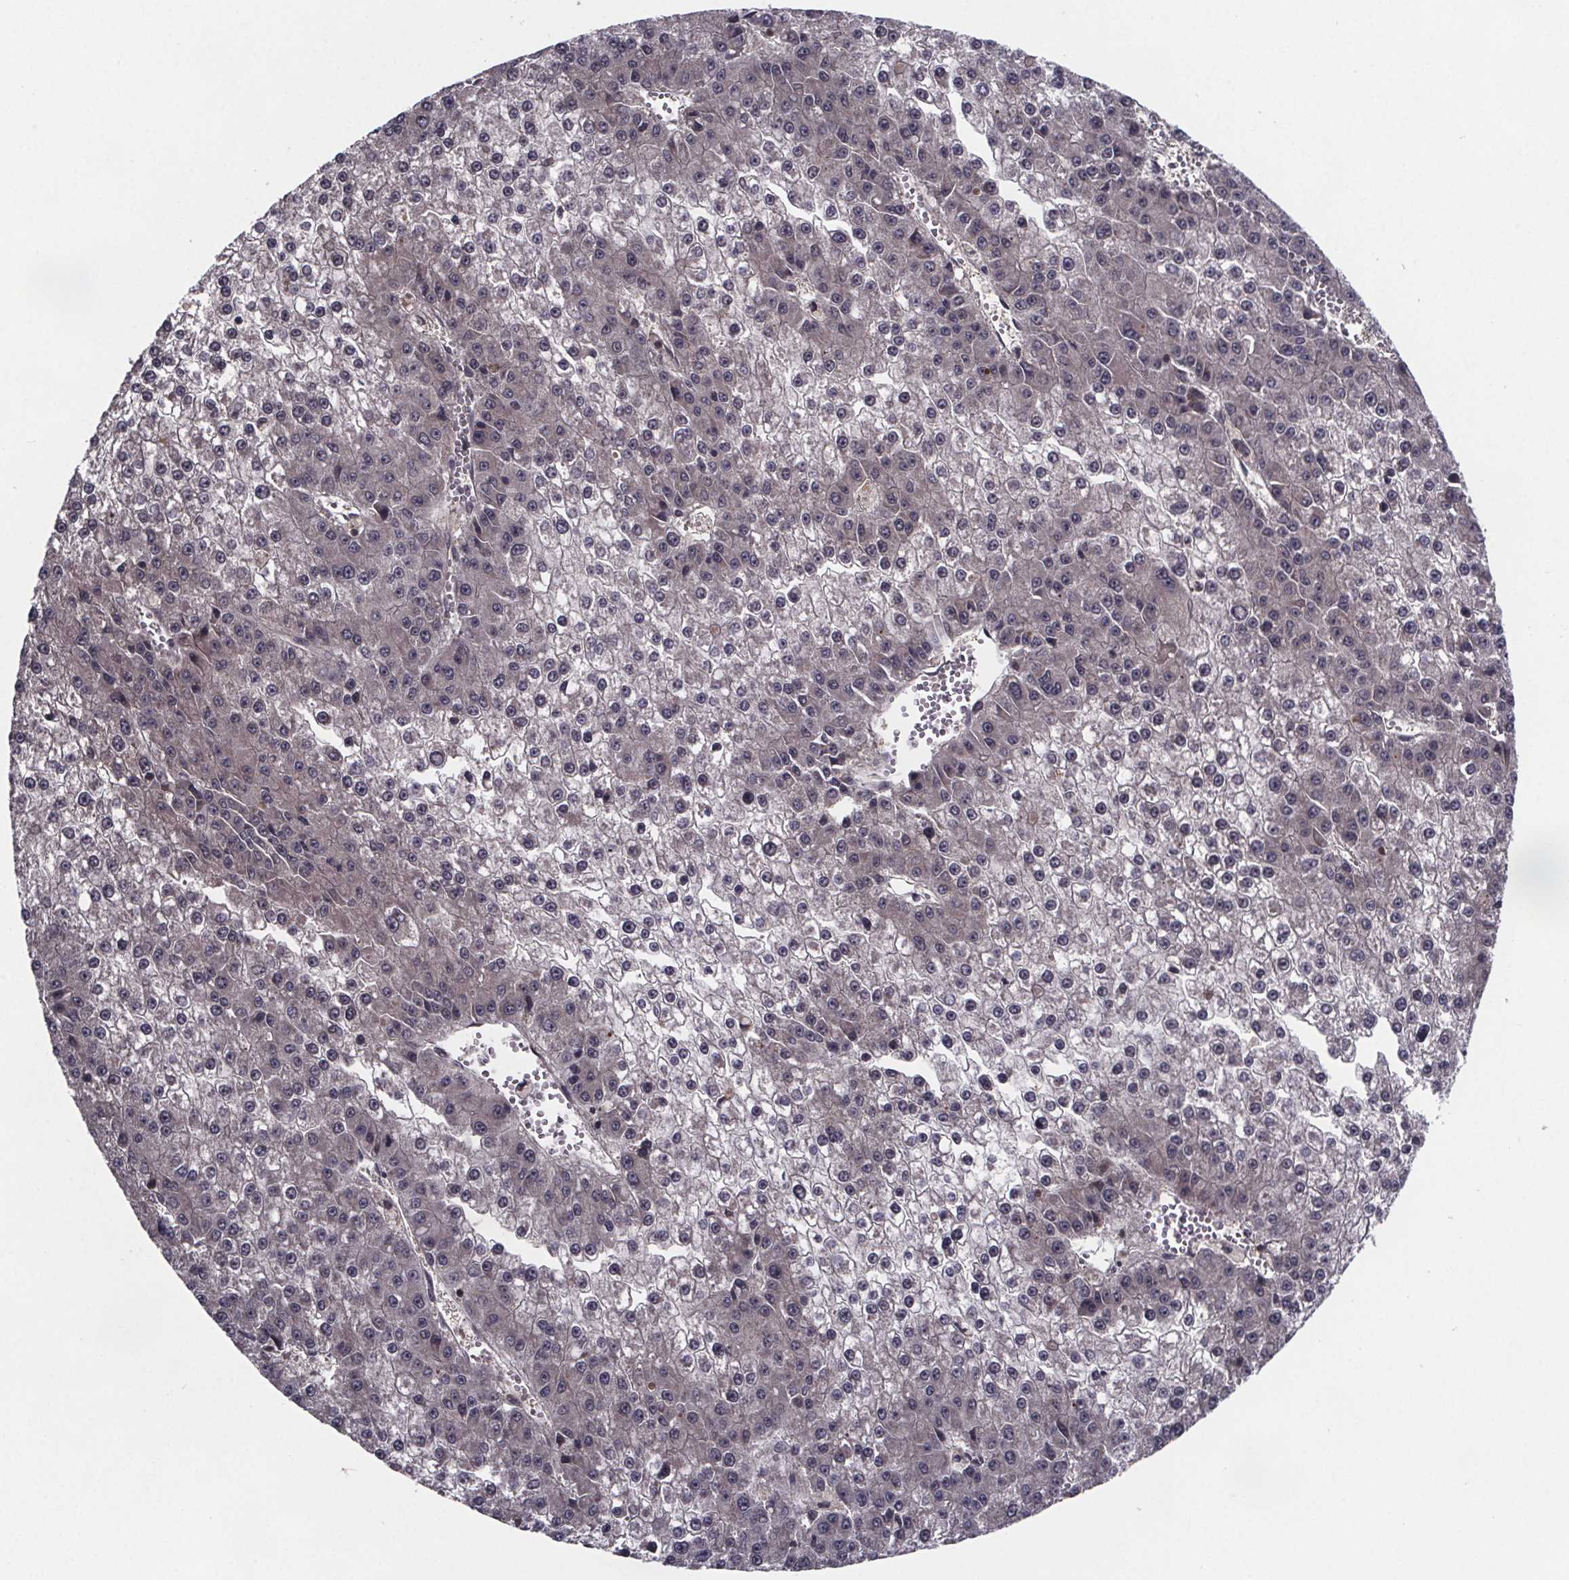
{"staining": {"intensity": "negative", "quantity": "none", "location": "none"}, "tissue": "liver cancer", "cell_type": "Tumor cells", "image_type": "cancer", "snomed": [{"axis": "morphology", "description": "Carcinoma, Hepatocellular, NOS"}, {"axis": "topography", "description": "Liver"}], "caption": "This is an immunohistochemistry histopathology image of liver hepatocellular carcinoma. There is no expression in tumor cells.", "gene": "FN3KRP", "patient": {"sex": "female", "age": 73}}